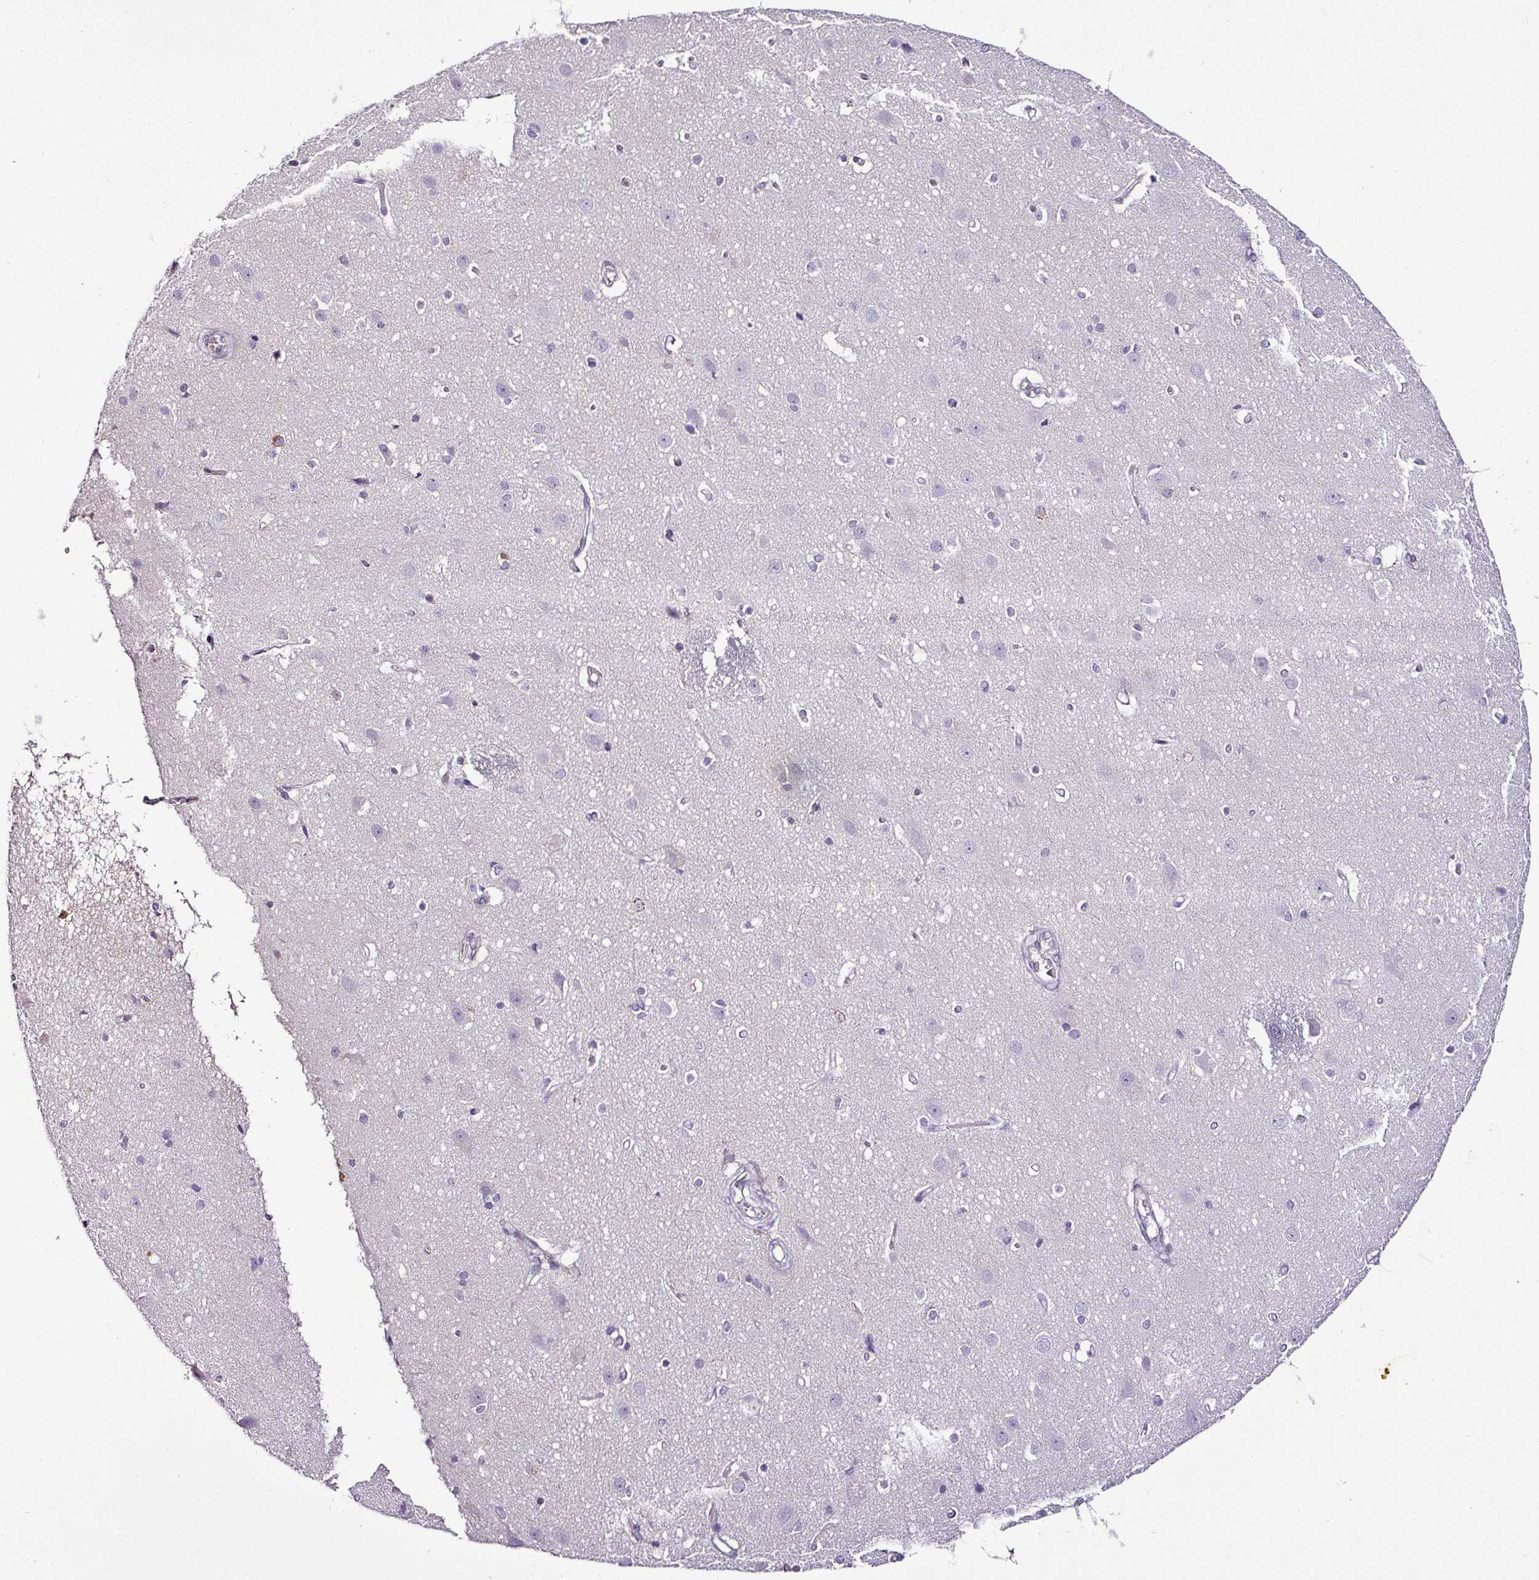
{"staining": {"intensity": "negative", "quantity": "none", "location": "none"}, "tissue": "cerebral cortex", "cell_type": "Endothelial cells", "image_type": "normal", "snomed": [{"axis": "morphology", "description": "Normal tissue, NOS"}, {"axis": "topography", "description": "Cerebral cortex"}], "caption": "The micrograph displays no staining of endothelial cells in normal cerebral cortex.", "gene": "TEX30", "patient": {"sex": "male", "age": 37}}